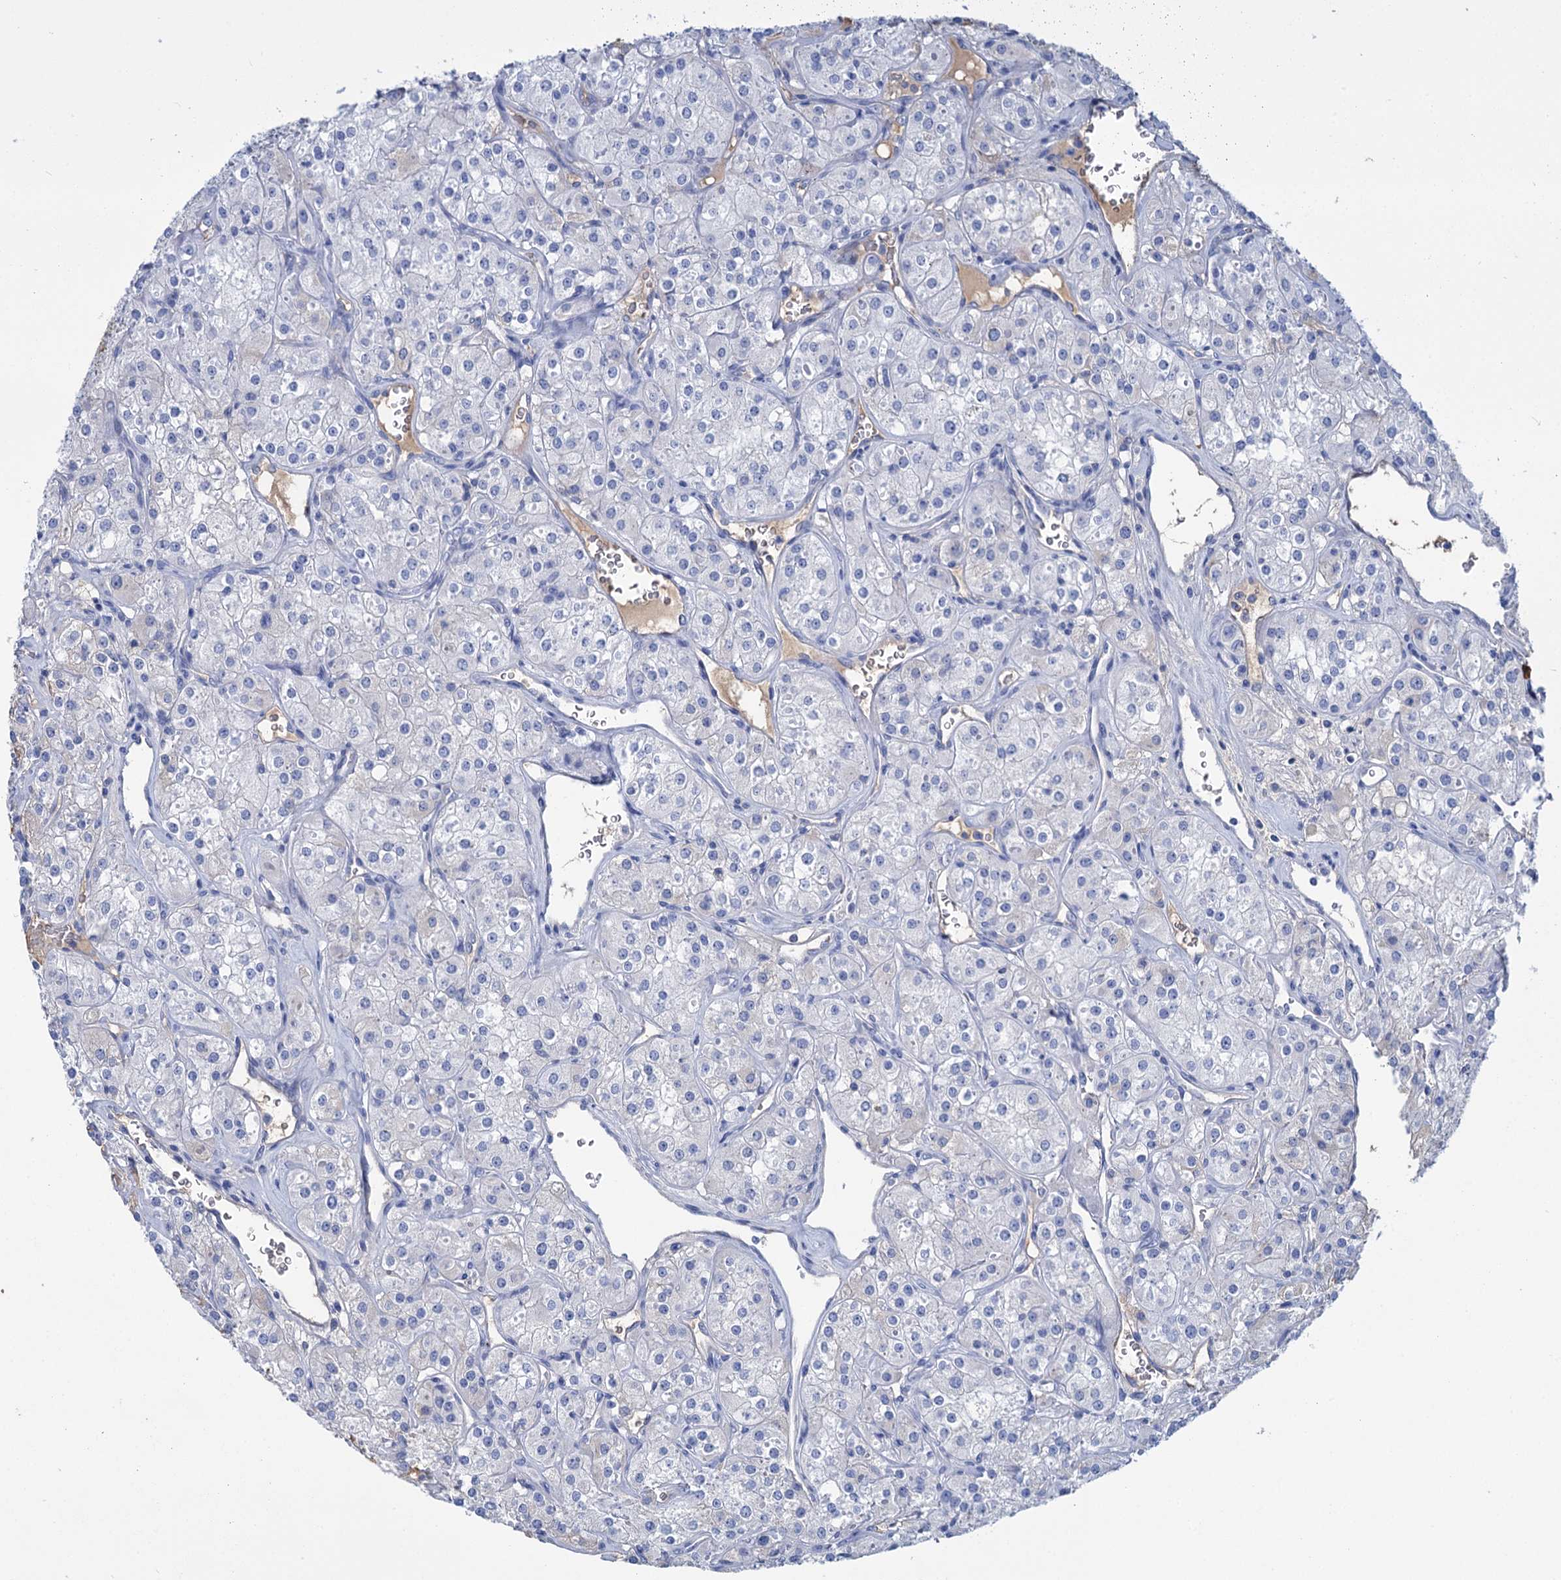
{"staining": {"intensity": "negative", "quantity": "none", "location": "none"}, "tissue": "renal cancer", "cell_type": "Tumor cells", "image_type": "cancer", "snomed": [{"axis": "morphology", "description": "Adenocarcinoma, NOS"}, {"axis": "topography", "description": "Kidney"}], "caption": "A high-resolution micrograph shows IHC staining of adenocarcinoma (renal), which shows no significant positivity in tumor cells.", "gene": "FBXW12", "patient": {"sex": "male", "age": 77}}